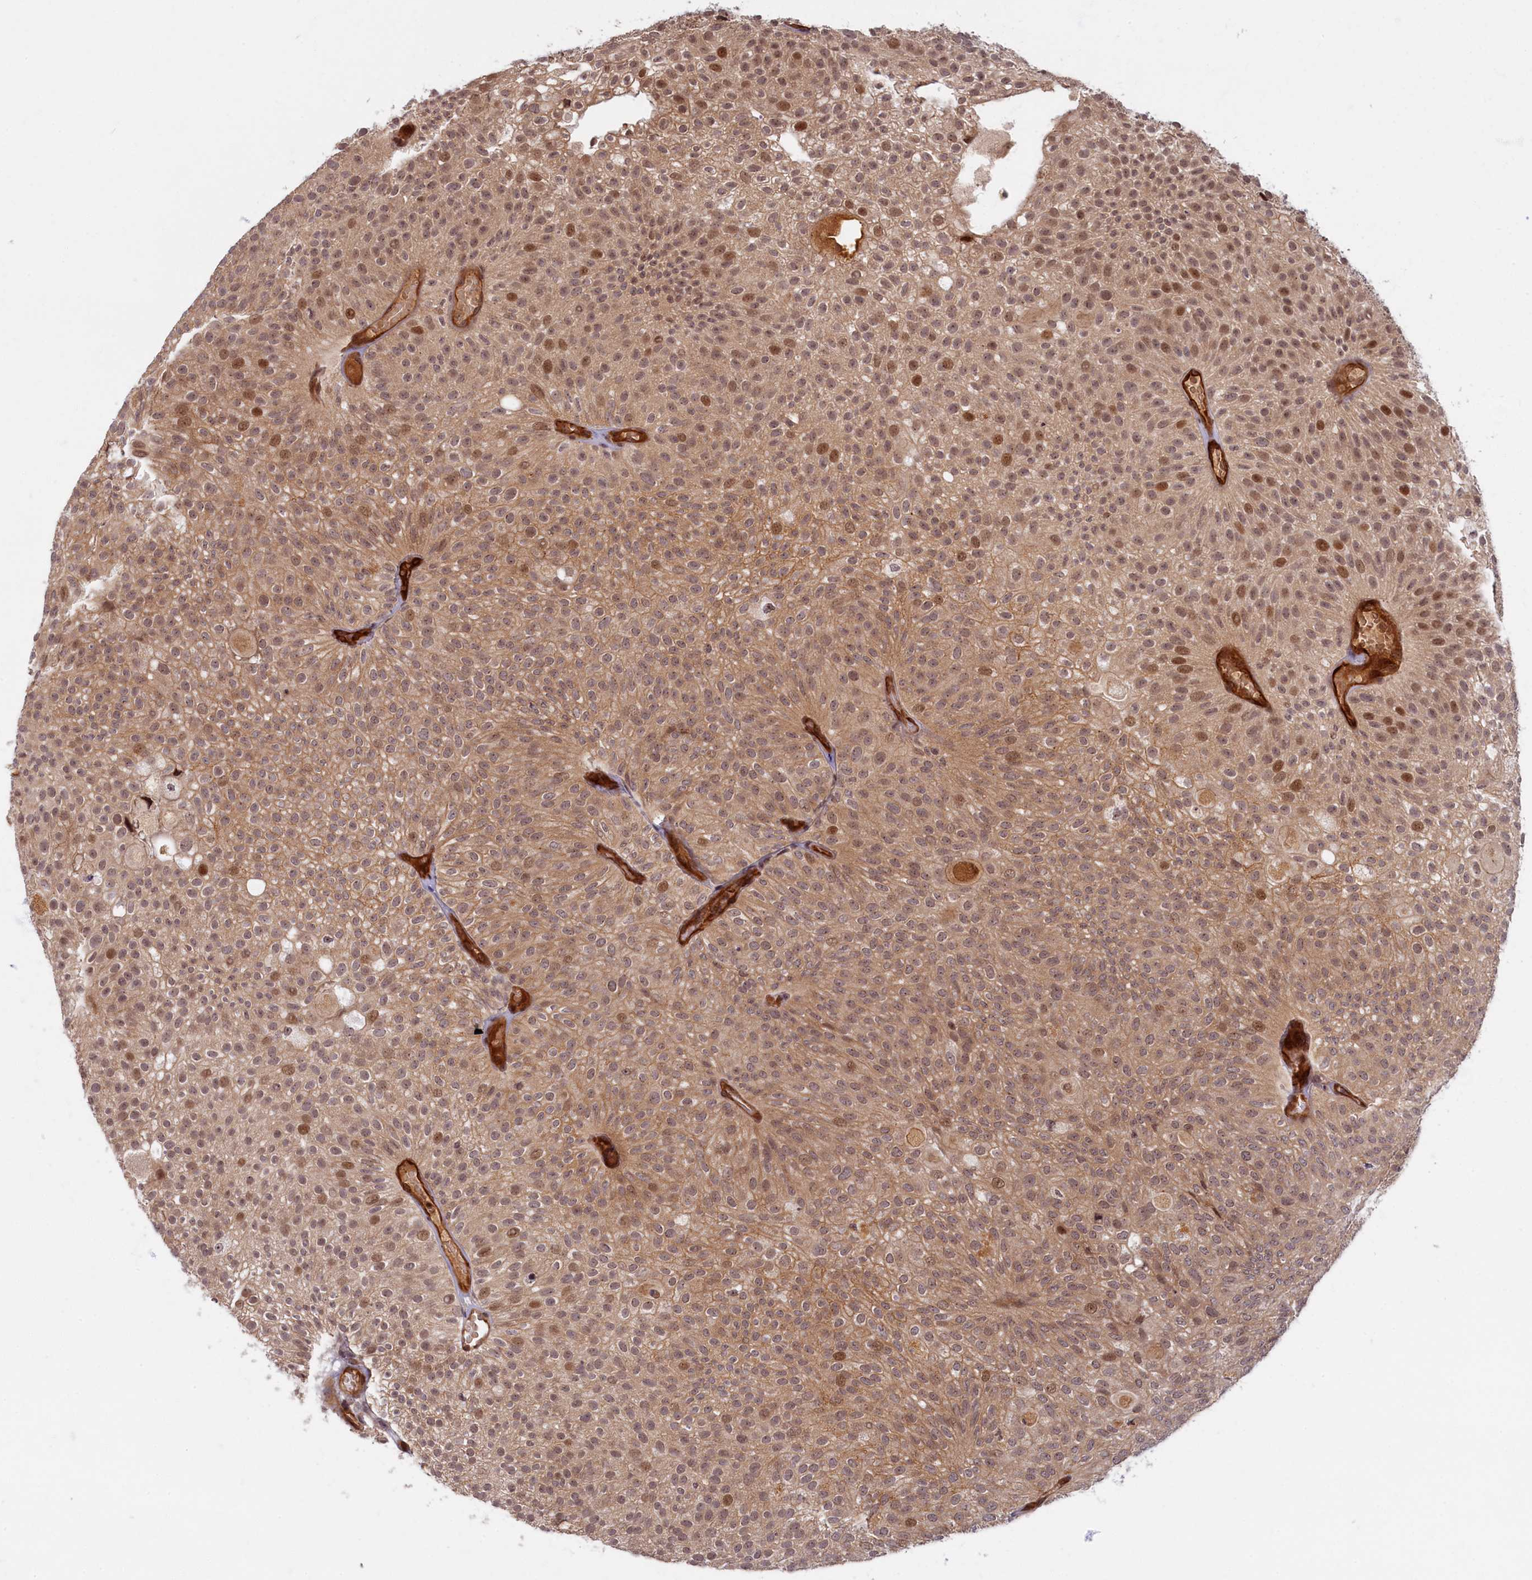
{"staining": {"intensity": "moderate", "quantity": ">75%", "location": "cytoplasmic/membranous,nuclear"}, "tissue": "urothelial cancer", "cell_type": "Tumor cells", "image_type": "cancer", "snomed": [{"axis": "morphology", "description": "Urothelial carcinoma, Low grade"}, {"axis": "topography", "description": "Urinary bladder"}], "caption": "Urothelial carcinoma (low-grade) stained for a protein shows moderate cytoplasmic/membranous and nuclear positivity in tumor cells.", "gene": "SNRK", "patient": {"sex": "male", "age": 78}}